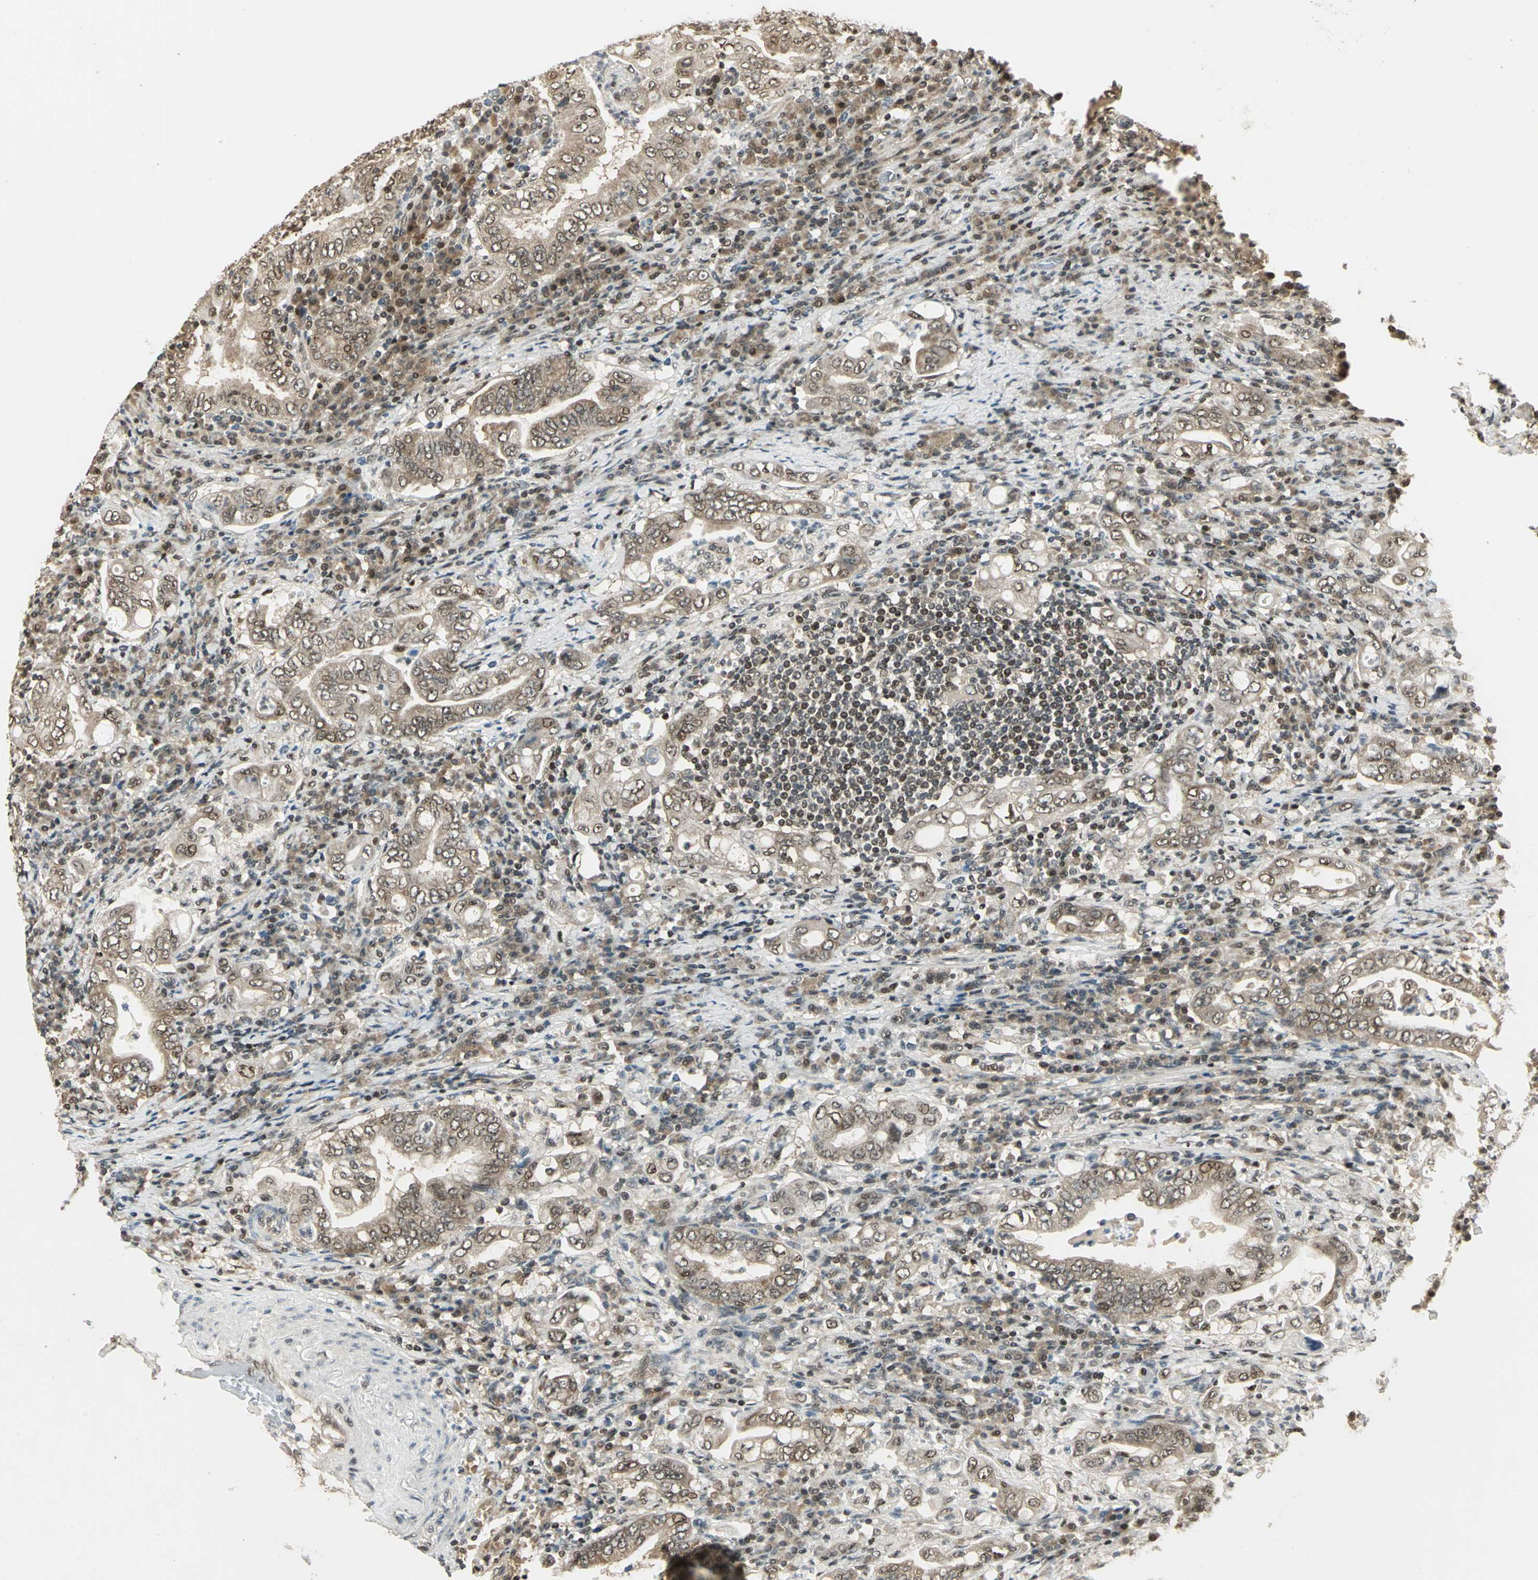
{"staining": {"intensity": "weak", "quantity": ">75%", "location": "cytoplasmic/membranous,nuclear"}, "tissue": "stomach cancer", "cell_type": "Tumor cells", "image_type": "cancer", "snomed": [{"axis": "morphology", "description": "Normal tissue, NOS"}, {"axis": "morphology", "description": "Adenocarcinoma, NOS"}, {"axis": "topography", "description": "Esophagus"}, {"axis": "topography", "description": "Stomach, upper"}, {"axis": "topography", "description": "Peripheral nerve tissue"}], "caption": "Protein expression analysis of adenocarcinoma (stomach) demonstrates weak cytoplasmic/membranous and nuclear expression in approximately >75% of tumor cells.", "gene": "PSMC3", "patient": {"sex": "male", "age": 62}}